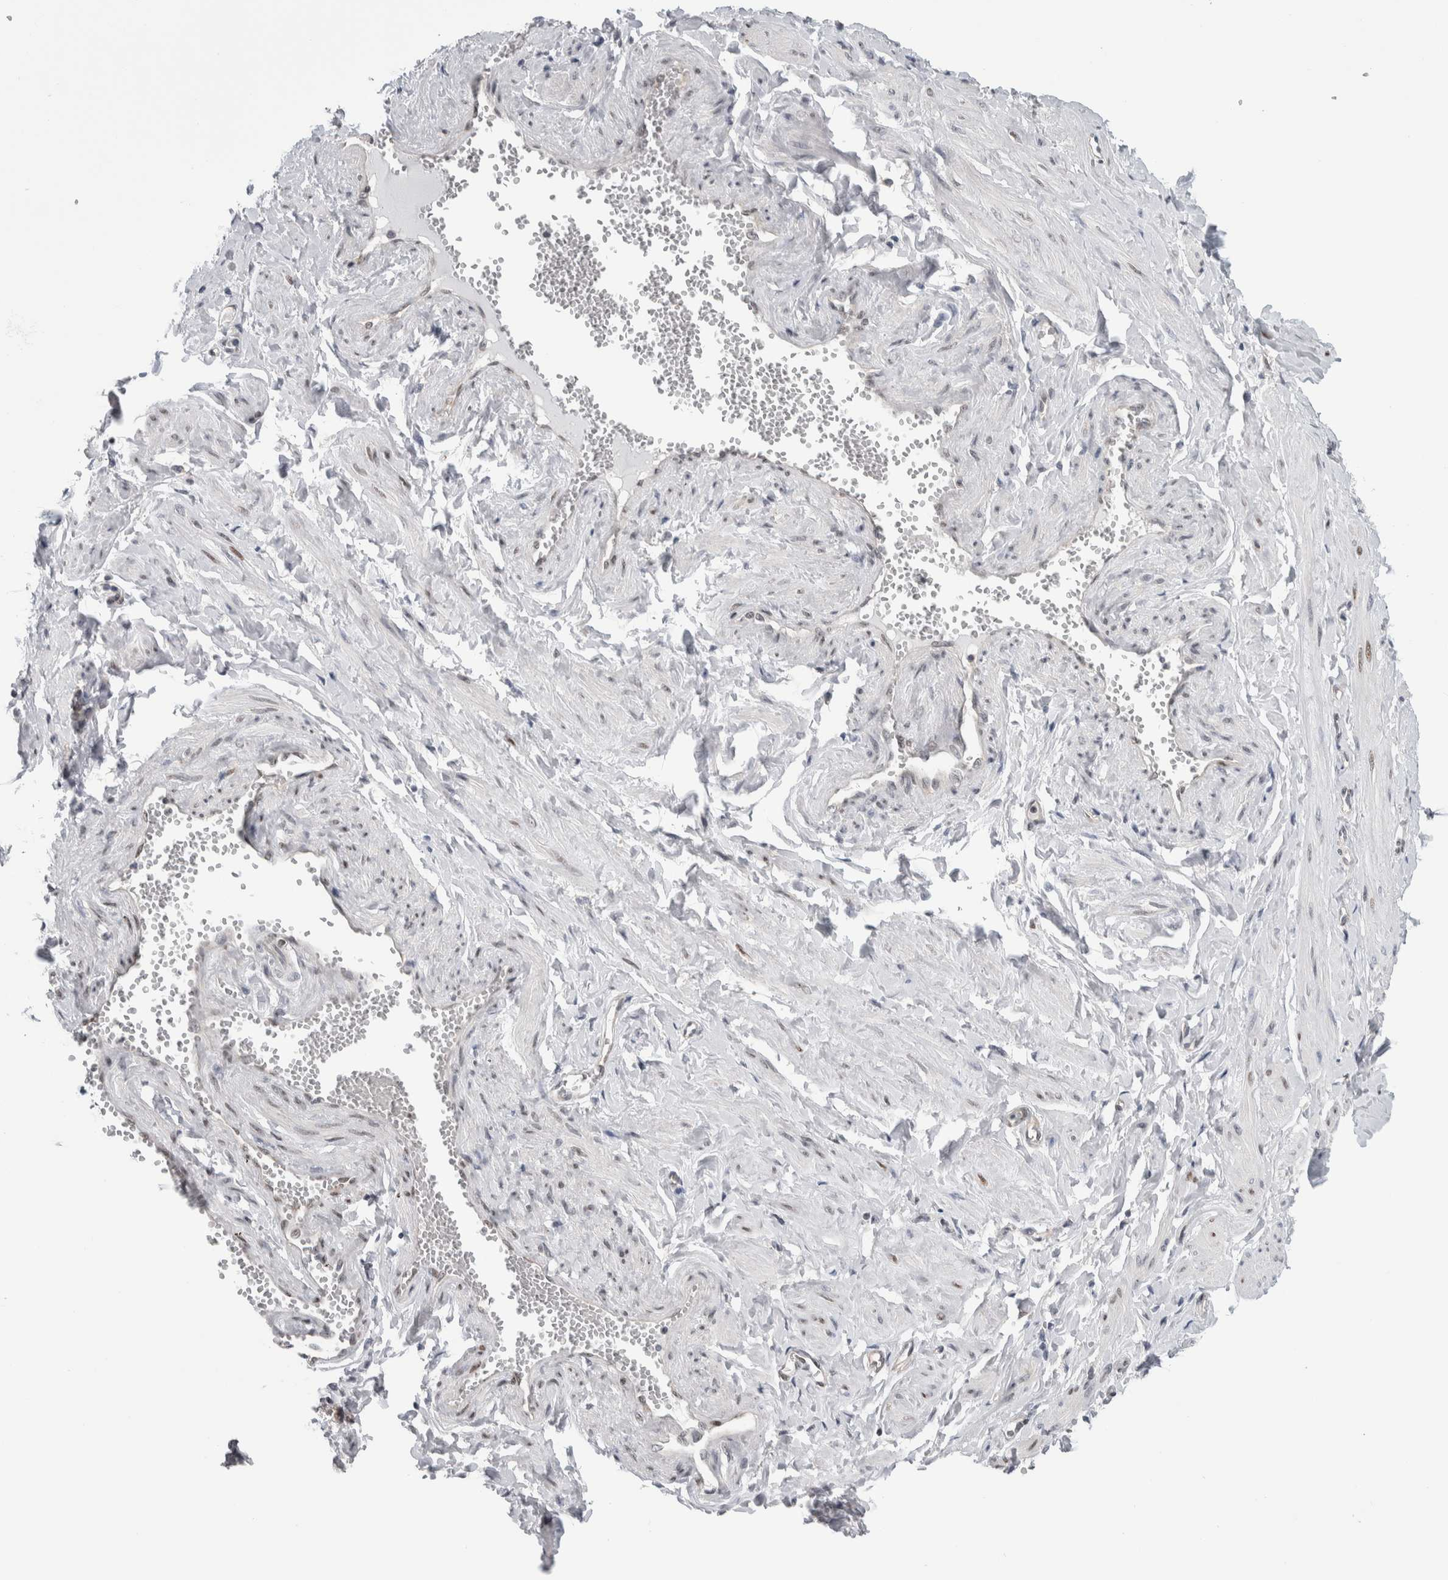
{"staining": {"intensity": "weak", "quantity": "<25%", "location": "nuclear"}, "tissue": "adipose tissue", "cell_type": "Adipocytes", "image_type": "normal", "snomed": [{"axis": "morphology", "description": "Normal tissue, NOS"}, {"axis": "topography", "description": "Vascular tissue"}, {"axis": "topography", "description": "Fallopian tube"}, {"axis": "topography", "description": "Ovary"}], "caption": "Immunohistochemical staining of normal adipose tissue exhibits no significant positivity in adipocytes. The staining is performed using DAB brown chromogen with nuclei counter-stained in using hematoxylin.", "gene": "TAX1BP1", "patient": {"sex": "female", "age": 67}}